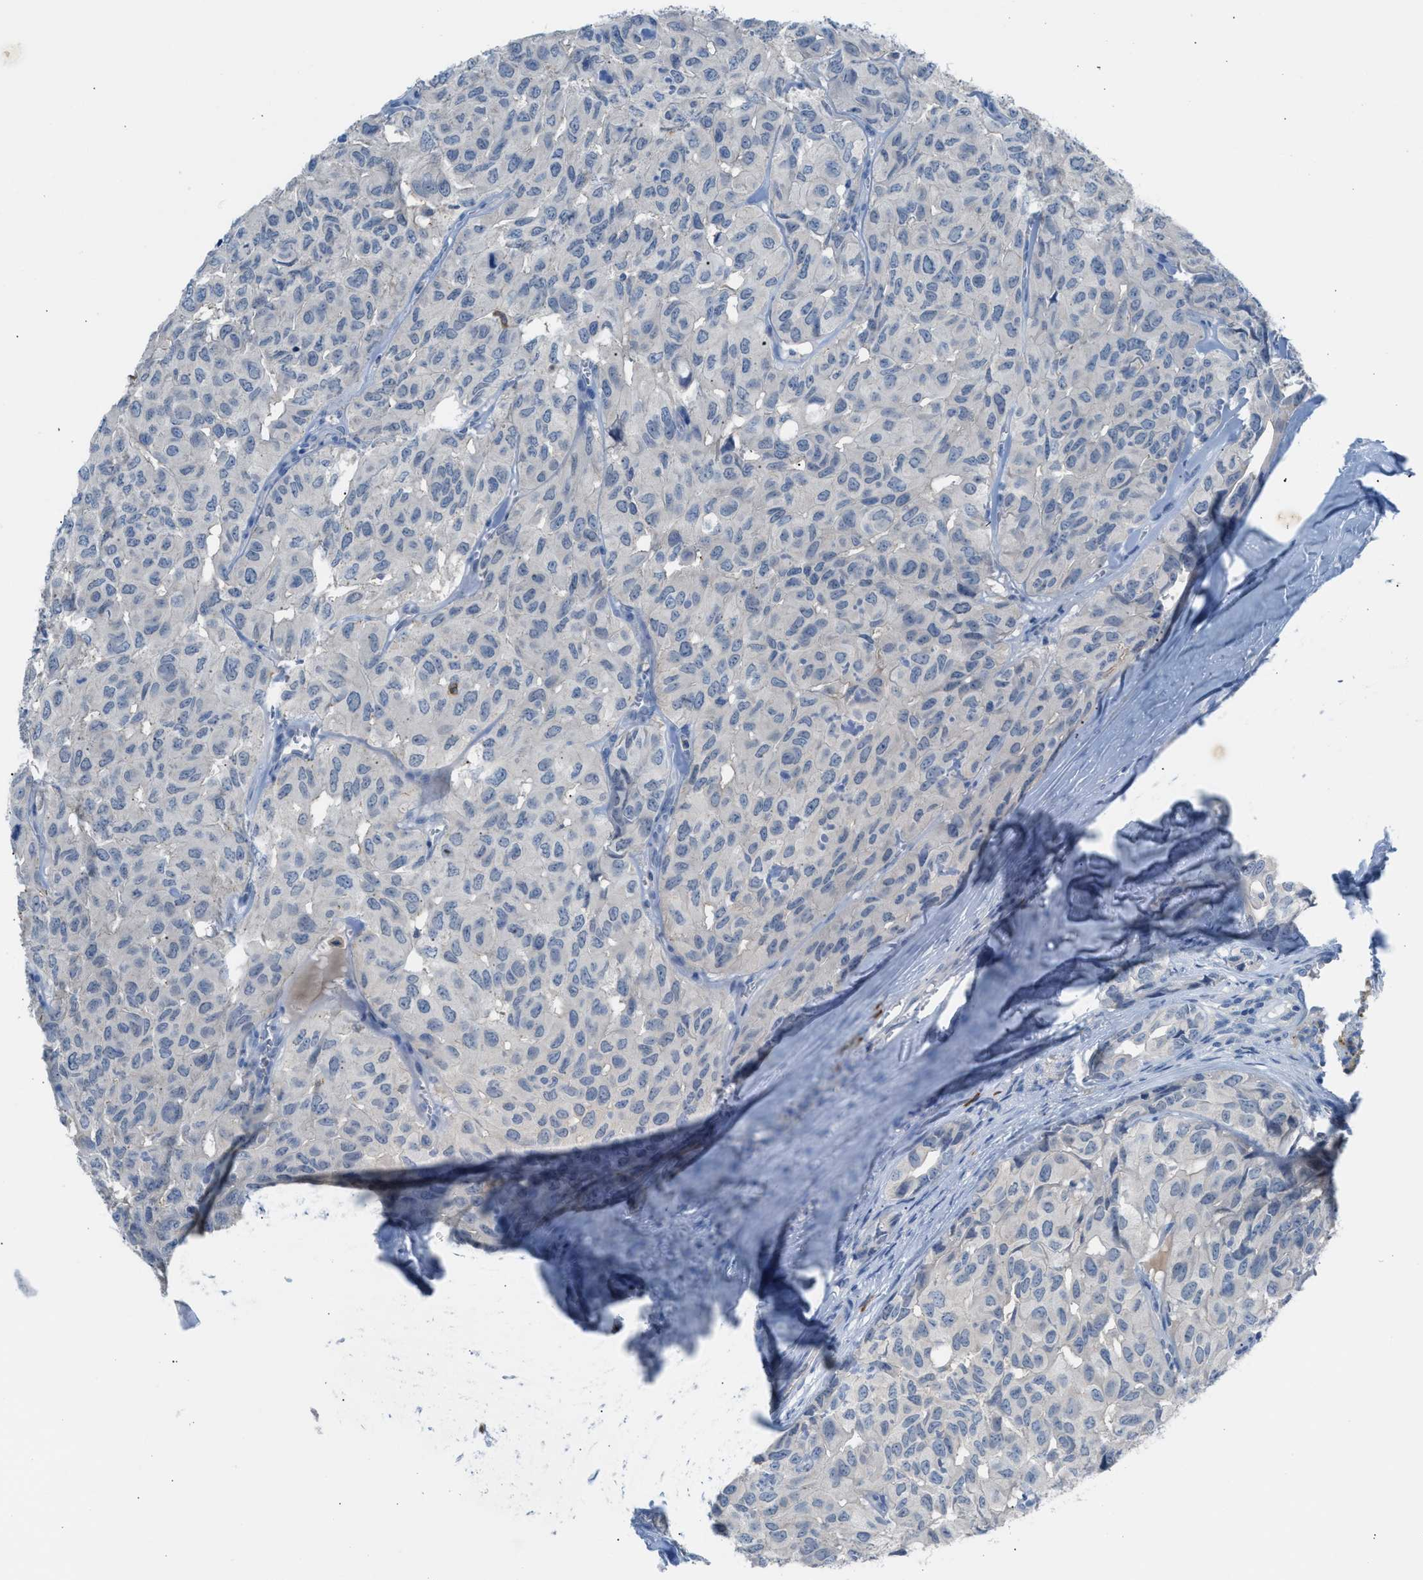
{"staining": {"intensity": "negative", "quantity": "none", "location": "none"}, "tissue": "head and neck cancer", "cell_type": "Tumor cells", "image_type": "cancer", "snomed": [{"axis": "morphology", "description": "Adenocarcinoma, NOS"}, {"axis": "topography", "description": "Salivary gland, NOS"}, {"axis": "topography", "description": "Head-Neck"}], "caption": "Immunohistochemistry (IHC) of human head and neck cancer (adenocarcinoma) displays no staining in tumor cells.", "gene": "CLEC10A", "patient": {"sex": "female", "age": 76}}